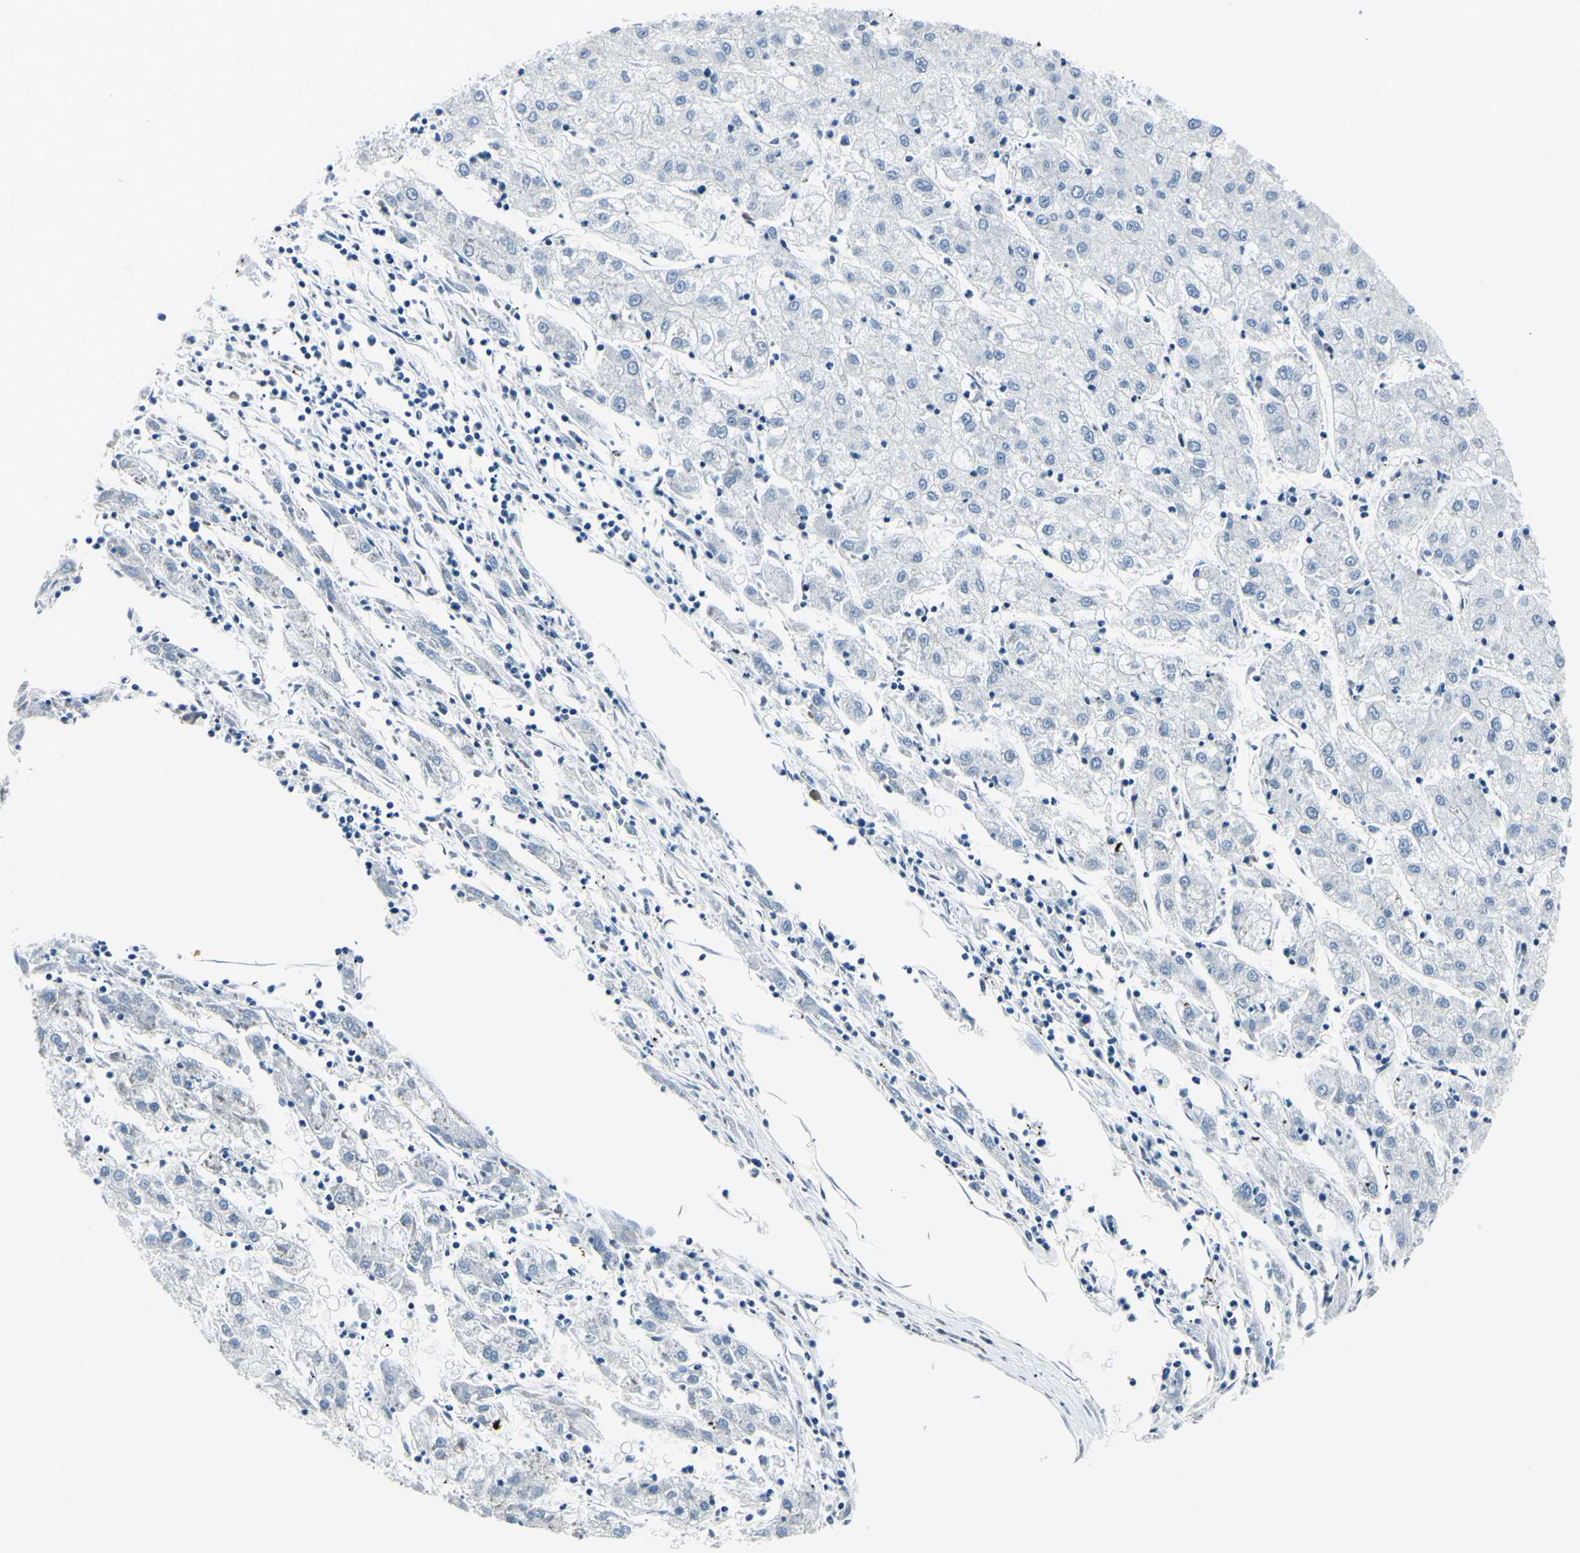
{"staining": {"intensity": "negative", "quantity": "none", "location": "none"}, "tissue": "liver cancer", "cell_type": "Tumor cells", "image_type": "cancer", "snomed": [{"axis": "morphology", "description": "Carcinoma, Hepatocellular, NOS"}, {"axis": "topography", "description": "Liver"}], "caption": "Immunohistochemical staining of hepatocellular carcinoma (liver) shows no significant expression in tumor cells.", "gene": "DLG4", "patient": {"sex": "male", "age": 72}}